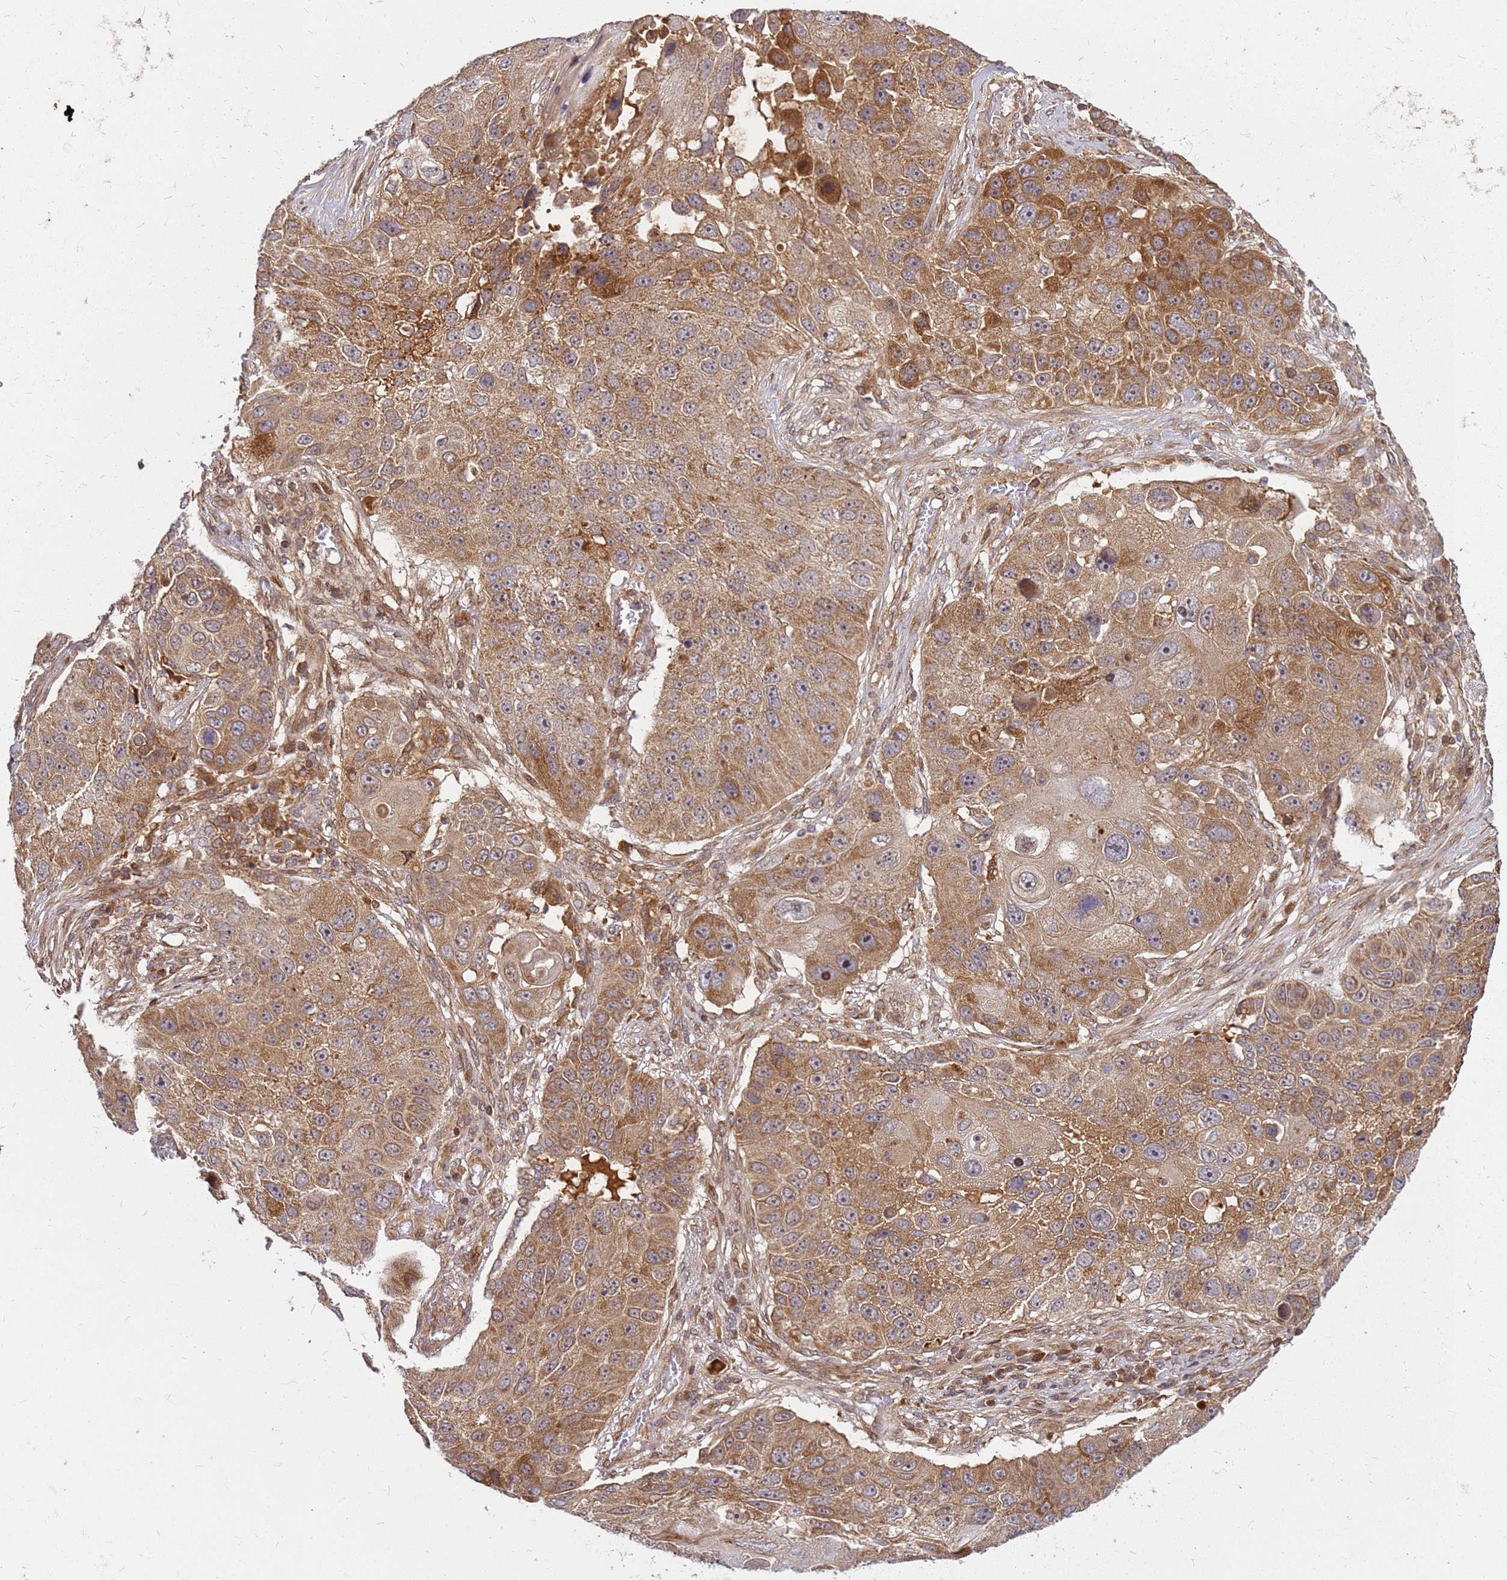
{"staining": {"intensity": "moderate", "quantity": ">75%", "location": "cytoplasmic/membranous"}, "tissue": "lung cancer", "cell_type": "Tumor cells", "image_type": "cancer", "snomed": [{"axis": "morphology", "description": "Squamous cell carcinoma, NOS"}, {"axis": "topography", "description": "Lung"}], "caption": "IHC histopathology image of human lung squamous cell carcinoma stained for a protein (brown), which demonstrates medium levels of moderate cytoplasmic/membranous staining in about >75% of tumor cells.", "gene": "CCDC159", "patient": {"sex": "male", "age": 61}}